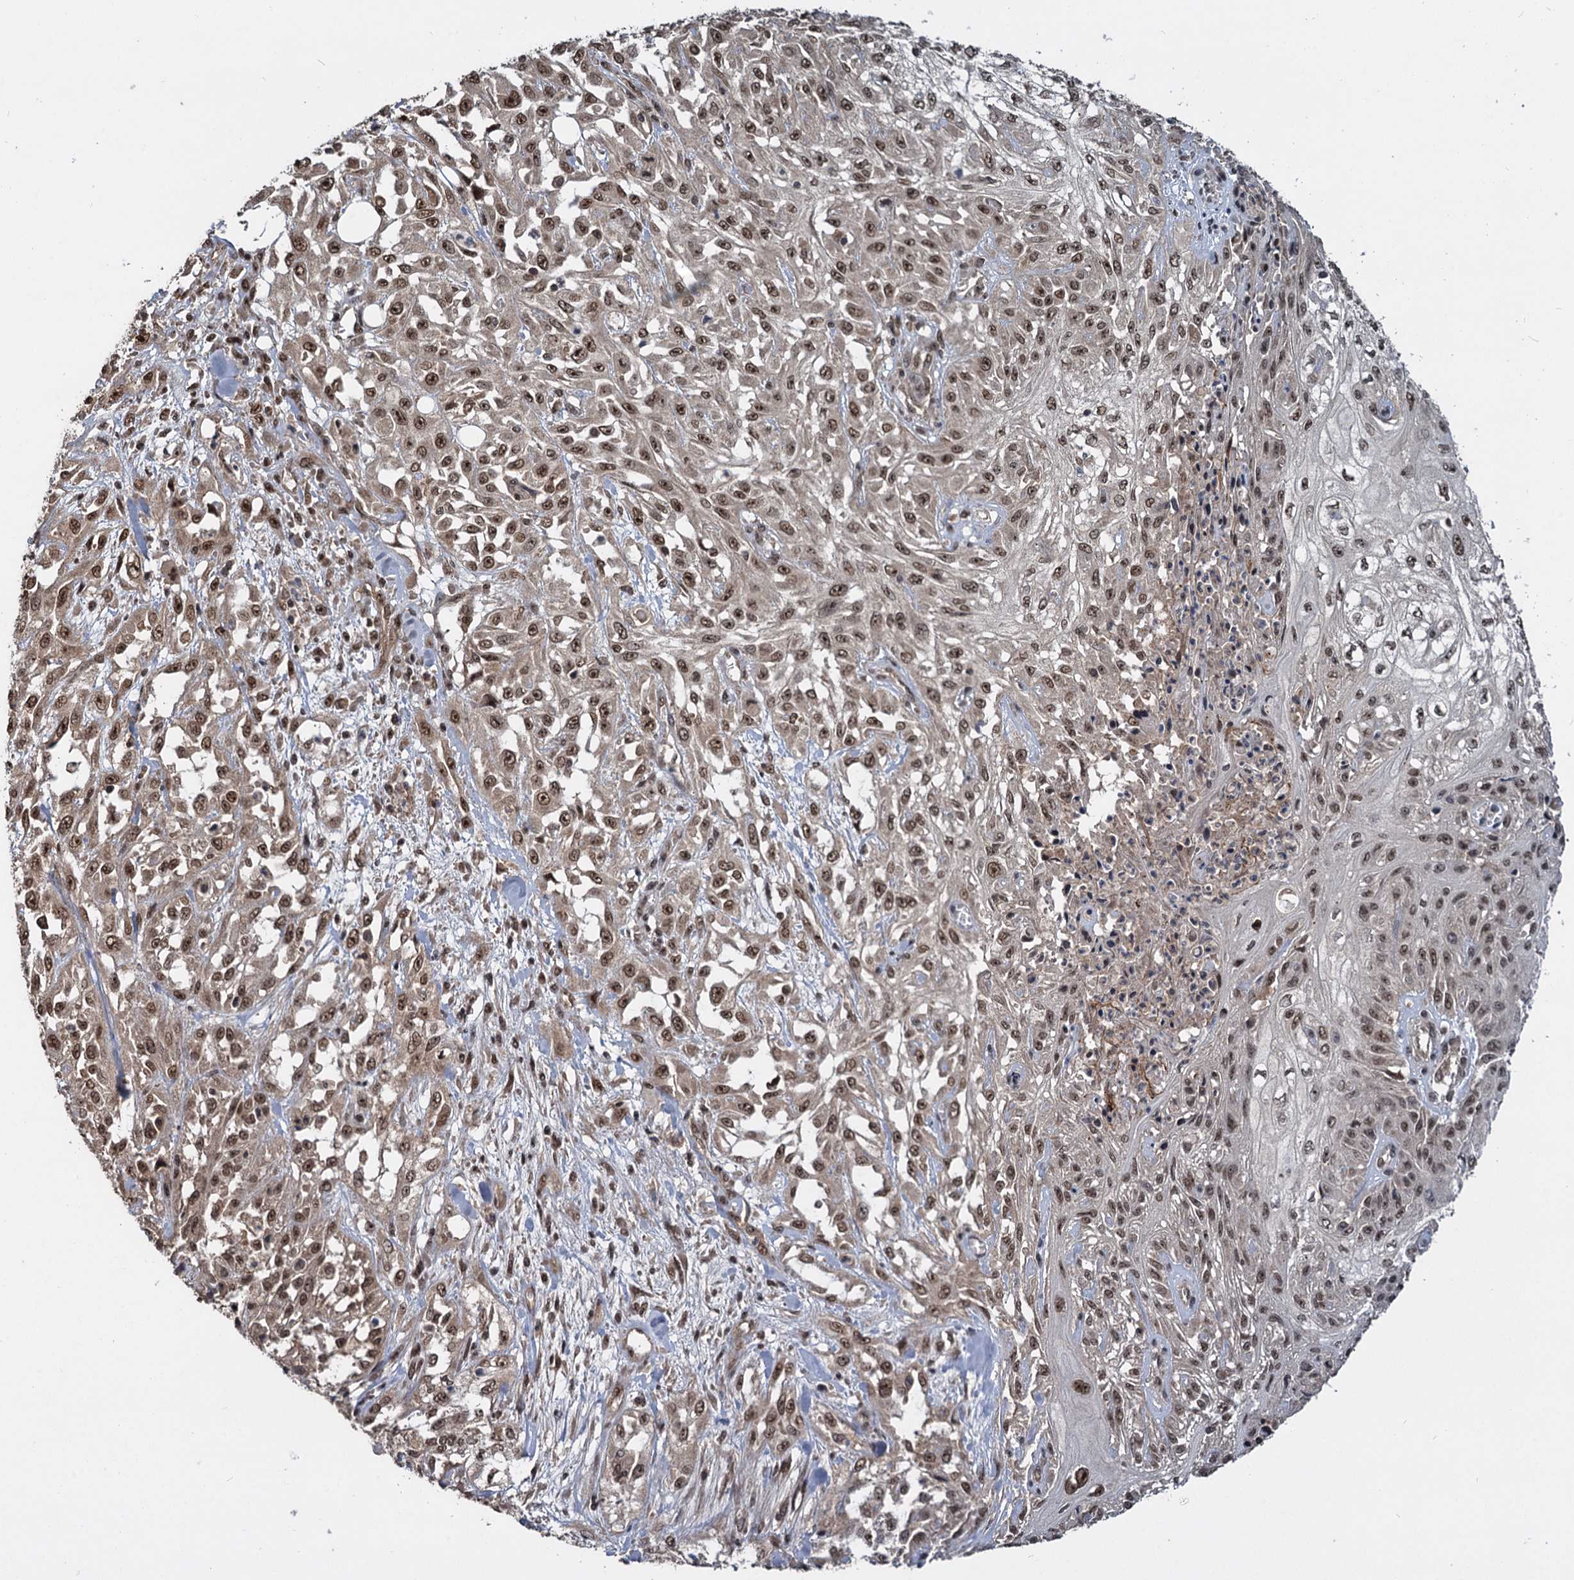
{"staining": {"intensity": "moderate", "quantity": "25%-75%", "location": "nuclear"}, "tissue": "skin cancer", "cell_type": "Tumor cells", "image_type": "cancer", "snomed": [{"axis": "morphology", "description": "Squamous cell carcinoma, NOS"}, {"axis": "morphology", "description": "Squamous cell carcinoma, metastatic, NOS"}, {"axis": "topography", "description": "Skin"}, {"axis": "topography", "description": "Lymph node"}], "caption": "The photomicrograph reveals a brown stain indicating the presence of a protein in the nuclear of tumor cells in skin cancer.", "gene": "FAM216B", "patient": {"sex": "male", "age": 75}}